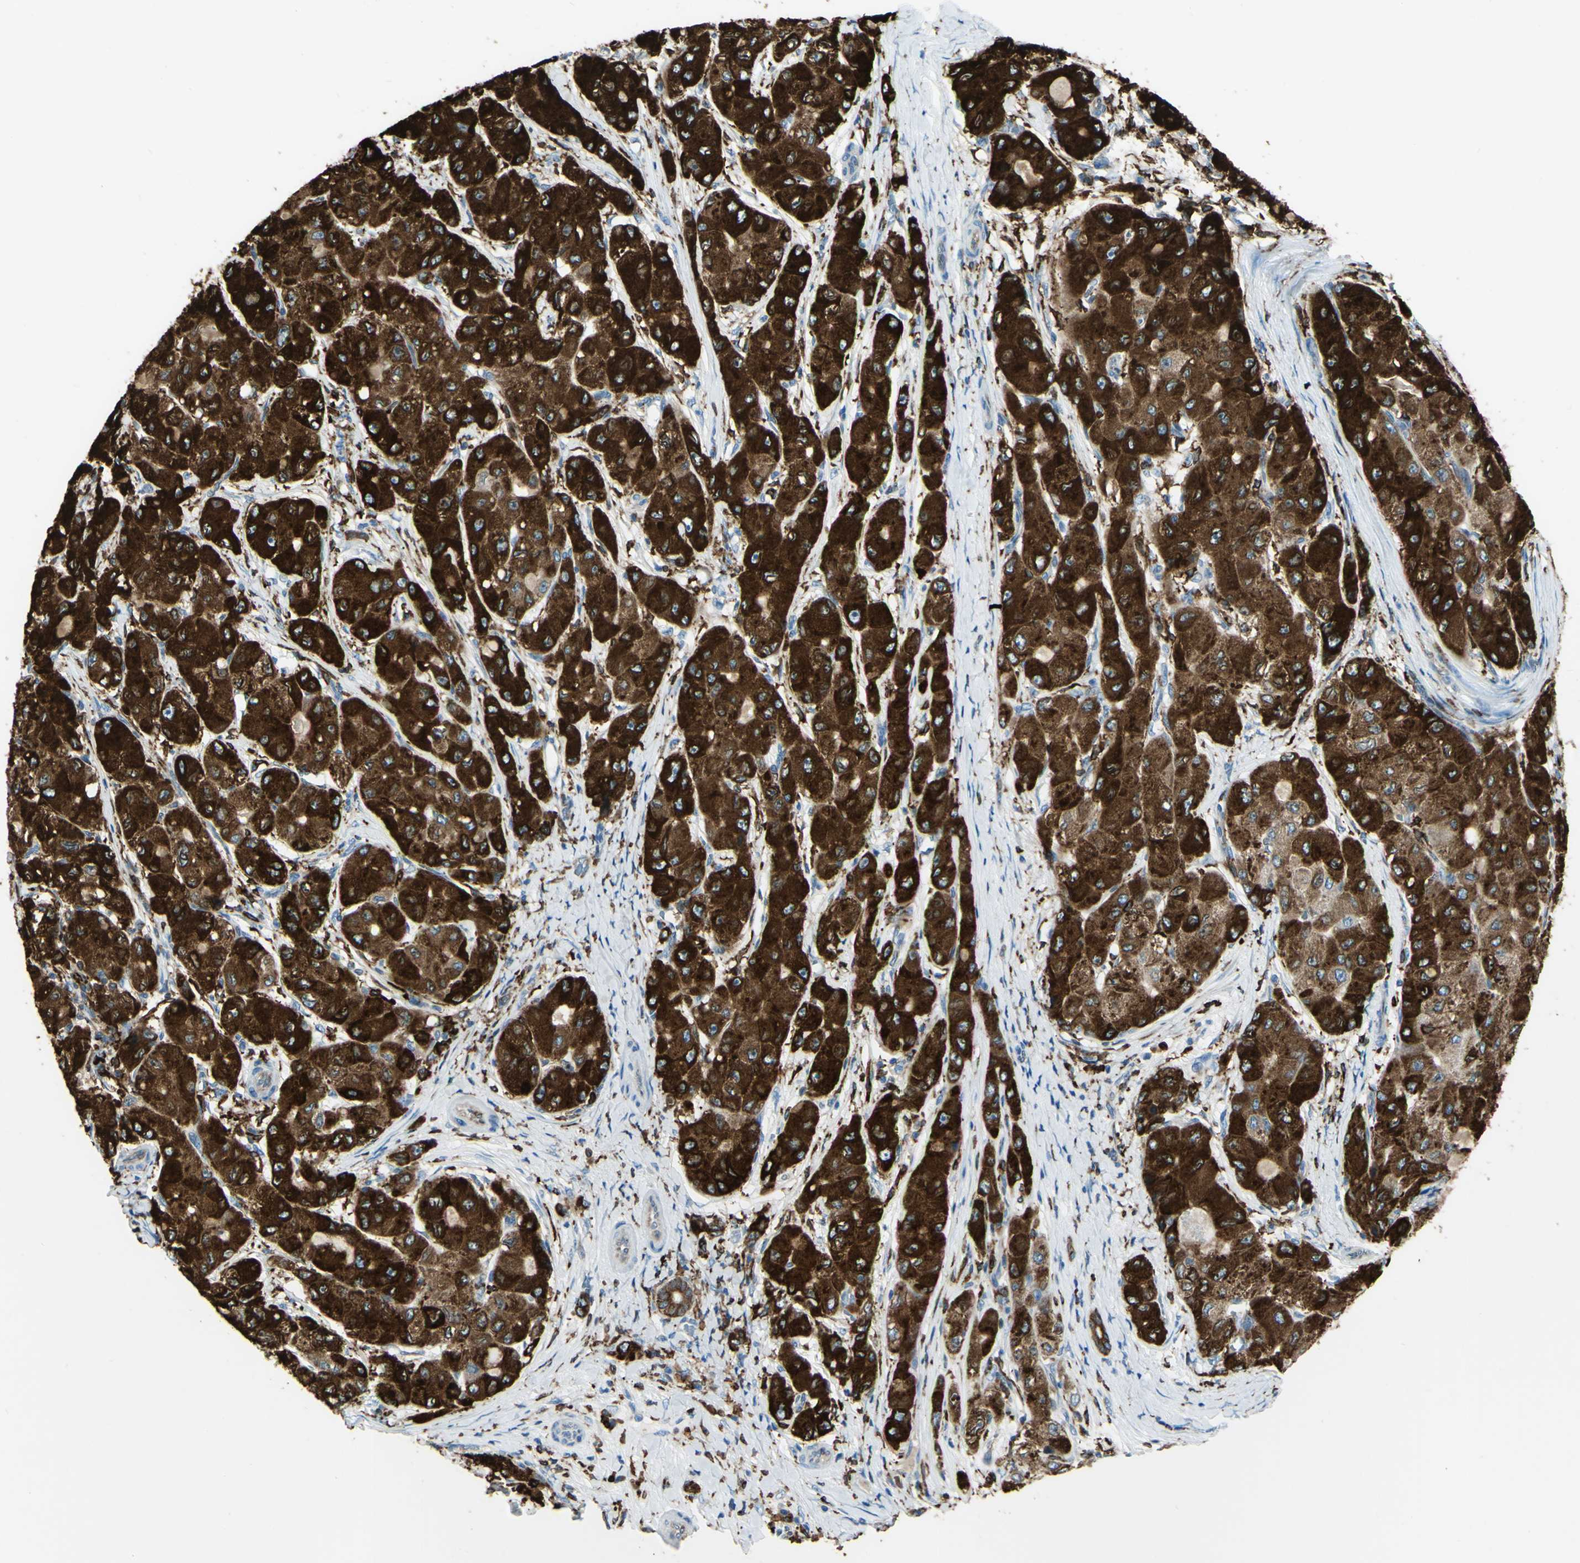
{"staining": {"intensity": "strong", "quantity": ">75%", "location": "cytoplasmic/membranous"}, "tissue": "liver cancer", "cell_type": "Tumor cells", "image_type": "cancer", "snomed": [{"axis": "morphology", "description": "Carcinoma, Hepatocellular, NOS"}, {"axis": "topography", "description": "Liver"}], "caption": "Protein analysis of liver cancer tissue exhibits strong cytoplasmic/membranous positivity in approximately >75% of tumor cells. (Brightfield microscopy of DAB IHC at high magnification).", "gene": "CD74", "patient": {"sex": "male", "age": 80}}